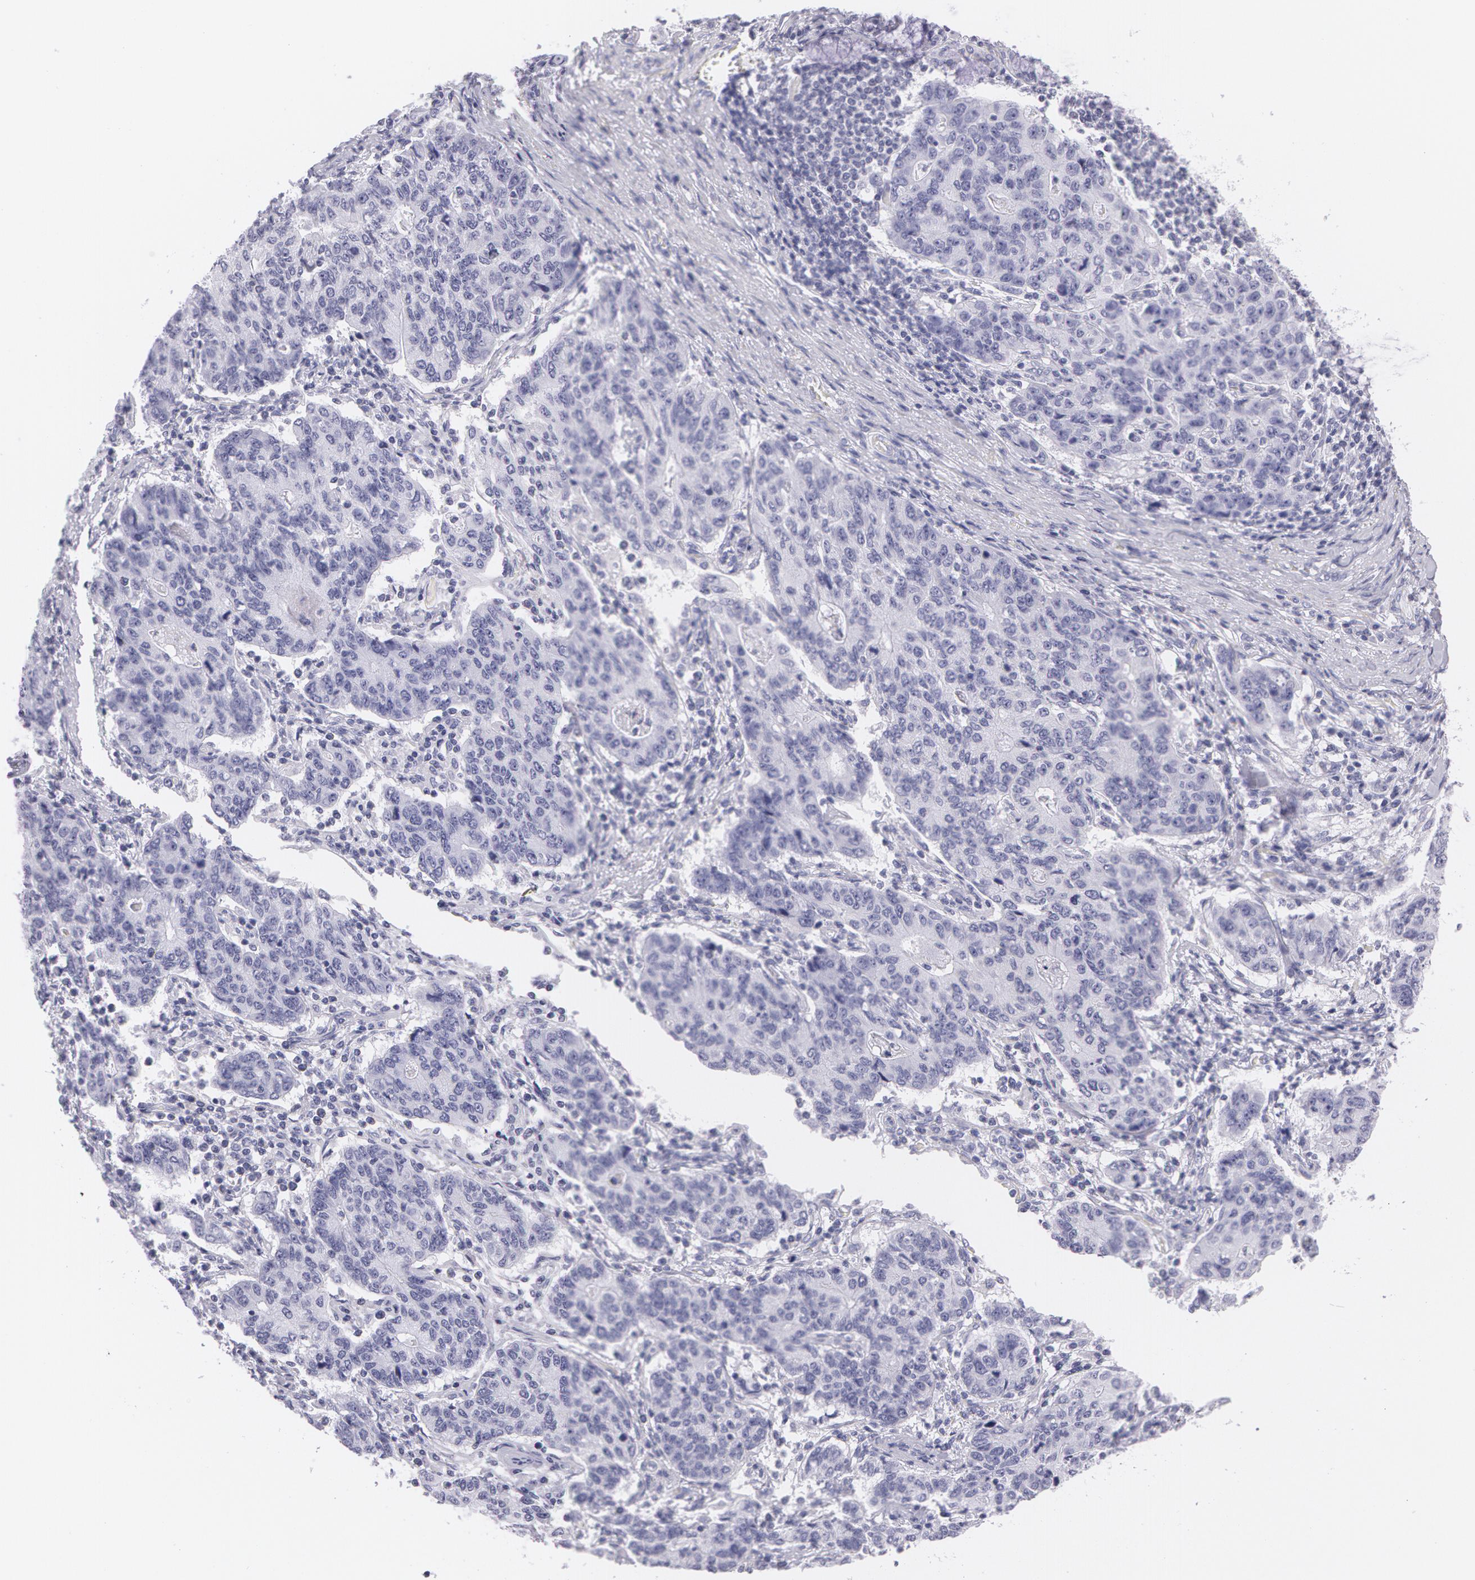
{"staining": {"intensity": "negative", "quantity": "none", "location": "none"}, "tissue": "stomach cancer", "cell_type": "Tumor cells", "image_type": "cancer", "snomed": [{"axis": "morphology", "description": "Adenocarcinoma, NOS"}, {"axis": "topography", "description": "Esophagus"}, {"axis": "topography", "description": "Stomach"}], "caption": "There is no significant staining in tumor cells of stomach cancer (adenocarcinoma).", "gene": "AMACR", "patient": {"sex": "male", "age": 74}}